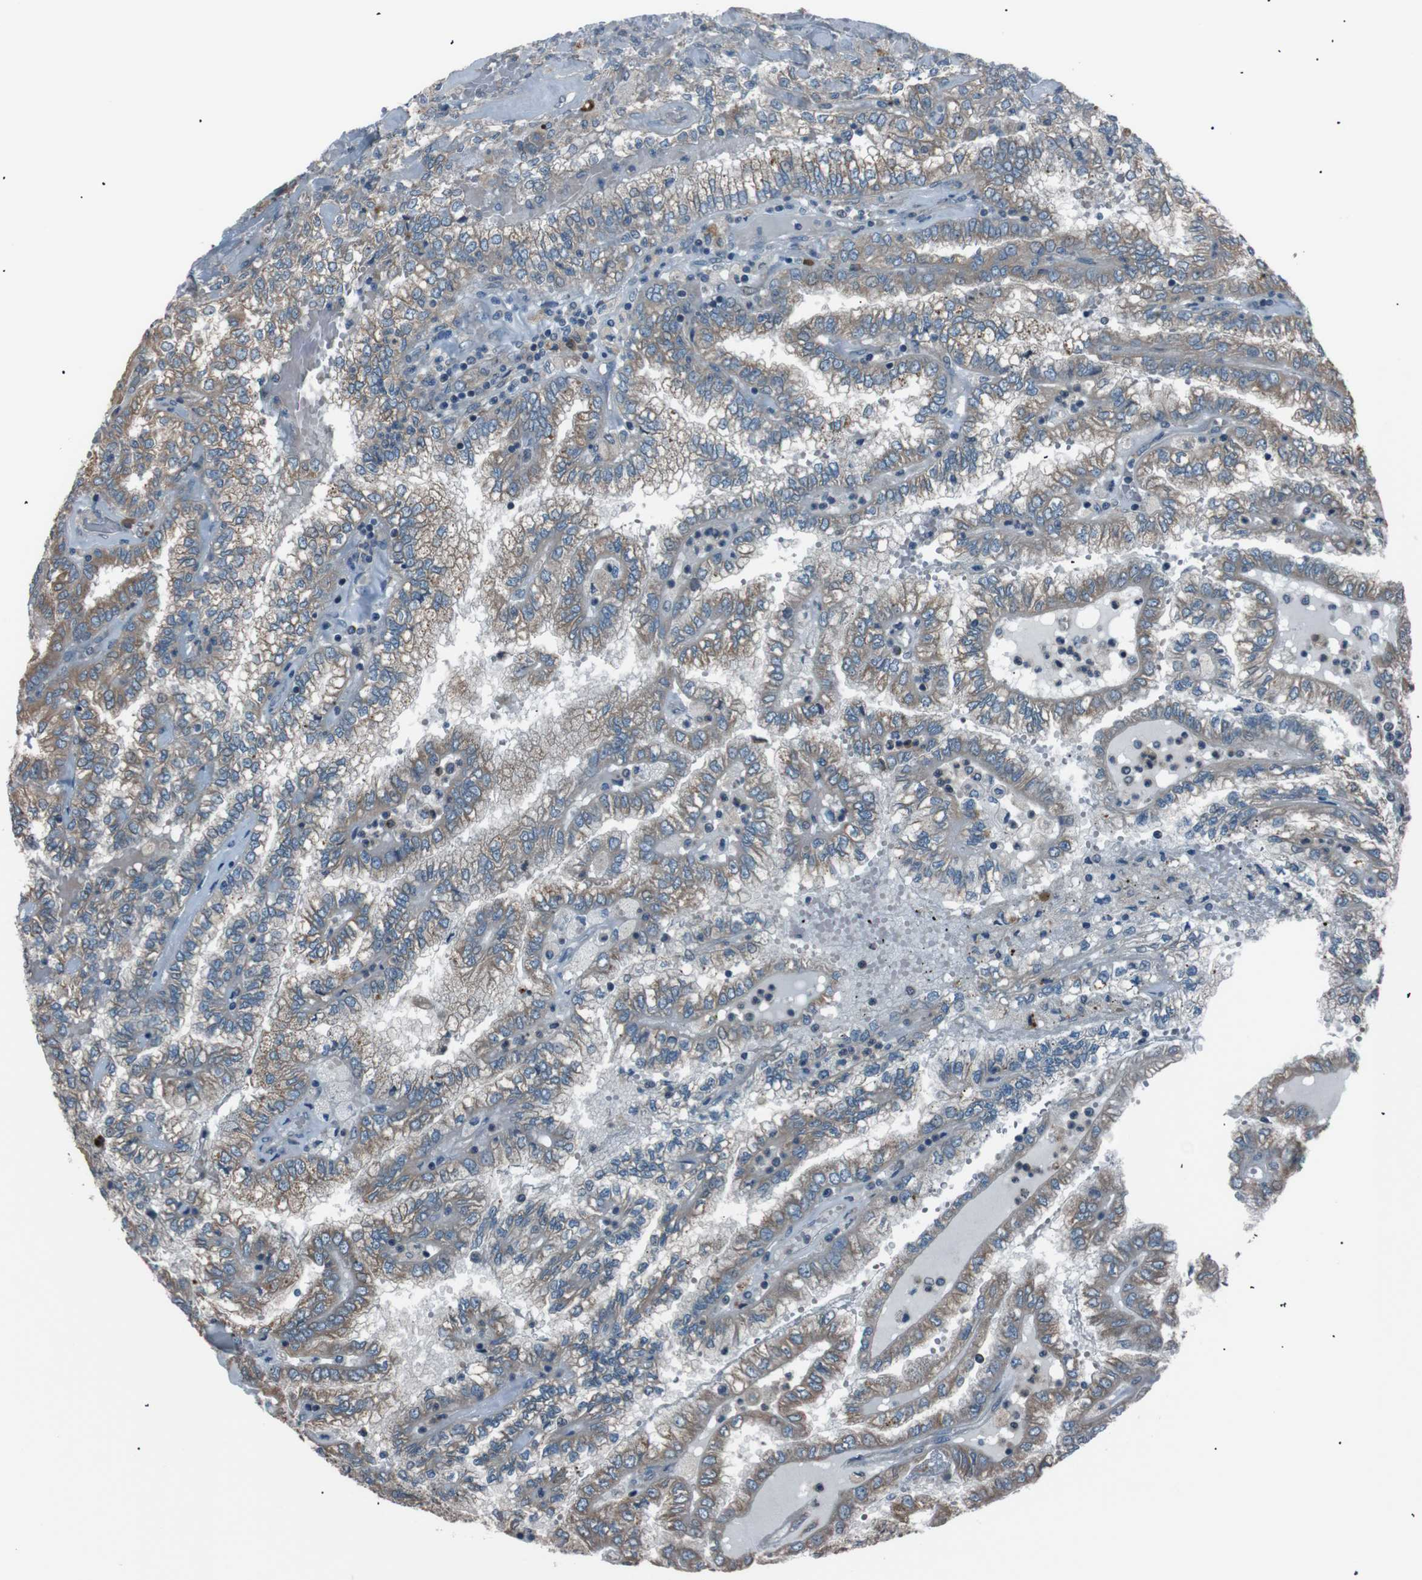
{"staining": {"intensity": "moderate", "quantity": ">75%", "location": "cytoplasmic/membranous"}, "tissue": "renal cancer", "cell_type": "Tumor cells", "image_type": "cancer", "snomed": [{"axis": "morphology", "description": "Inflammation, NOS"}, {"axis": "morphology", "description": "Adenocarcinoma, NOS"}, {"axis": "topography", "description": "Kidney"}], "caption": "Moderate cytoplasmic/membranous positivity is appreciated in approximately >75% of tumor cells in renal cancer (adenocarcinoma). The staining was performed using DAB to visualize the protein expression in brown, while the nuclei were stained in blue with hematoxylin (Magnification: 20x).", "gene": "SIGMAR1", "patient": {"sex": "male", "age": 68}}